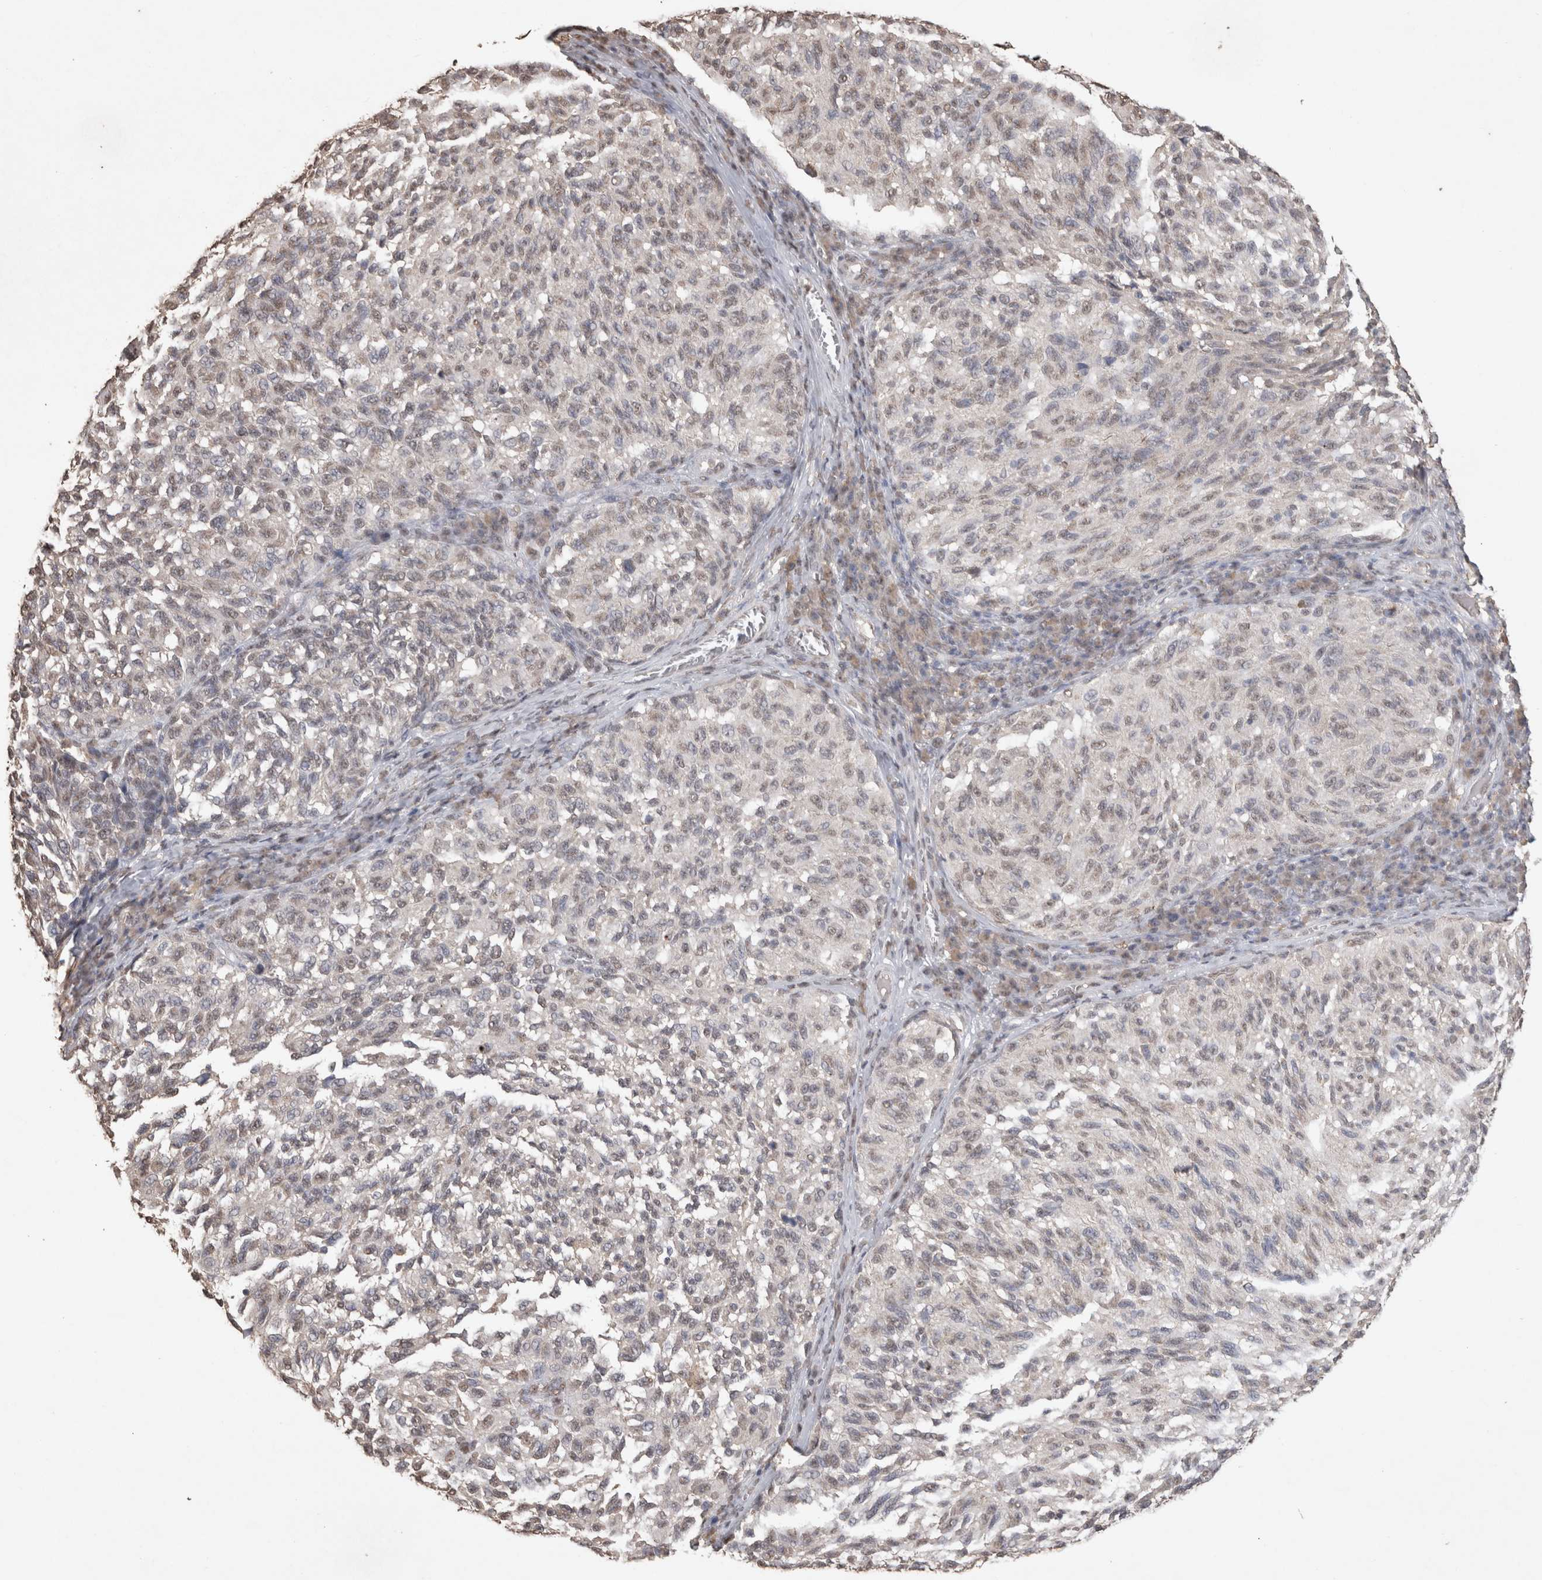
{"staining": {"intensity": "negative", "quantity": "none", "location": "none"}, "tissue": "melanoma", "cell_type": "Tumor cells", "image_type": "cancer", "snomed": [{"axis": "morphology", "description": "Malignant melanoma, NOS"}, {"axis": "topography", "description": "Skin"}], "caption": "Micrograph shows no protein staining in tumor cells of malignant melanoma tissue.", "gene": "MLX", "patient": {"sex": "female", "age": 73}}